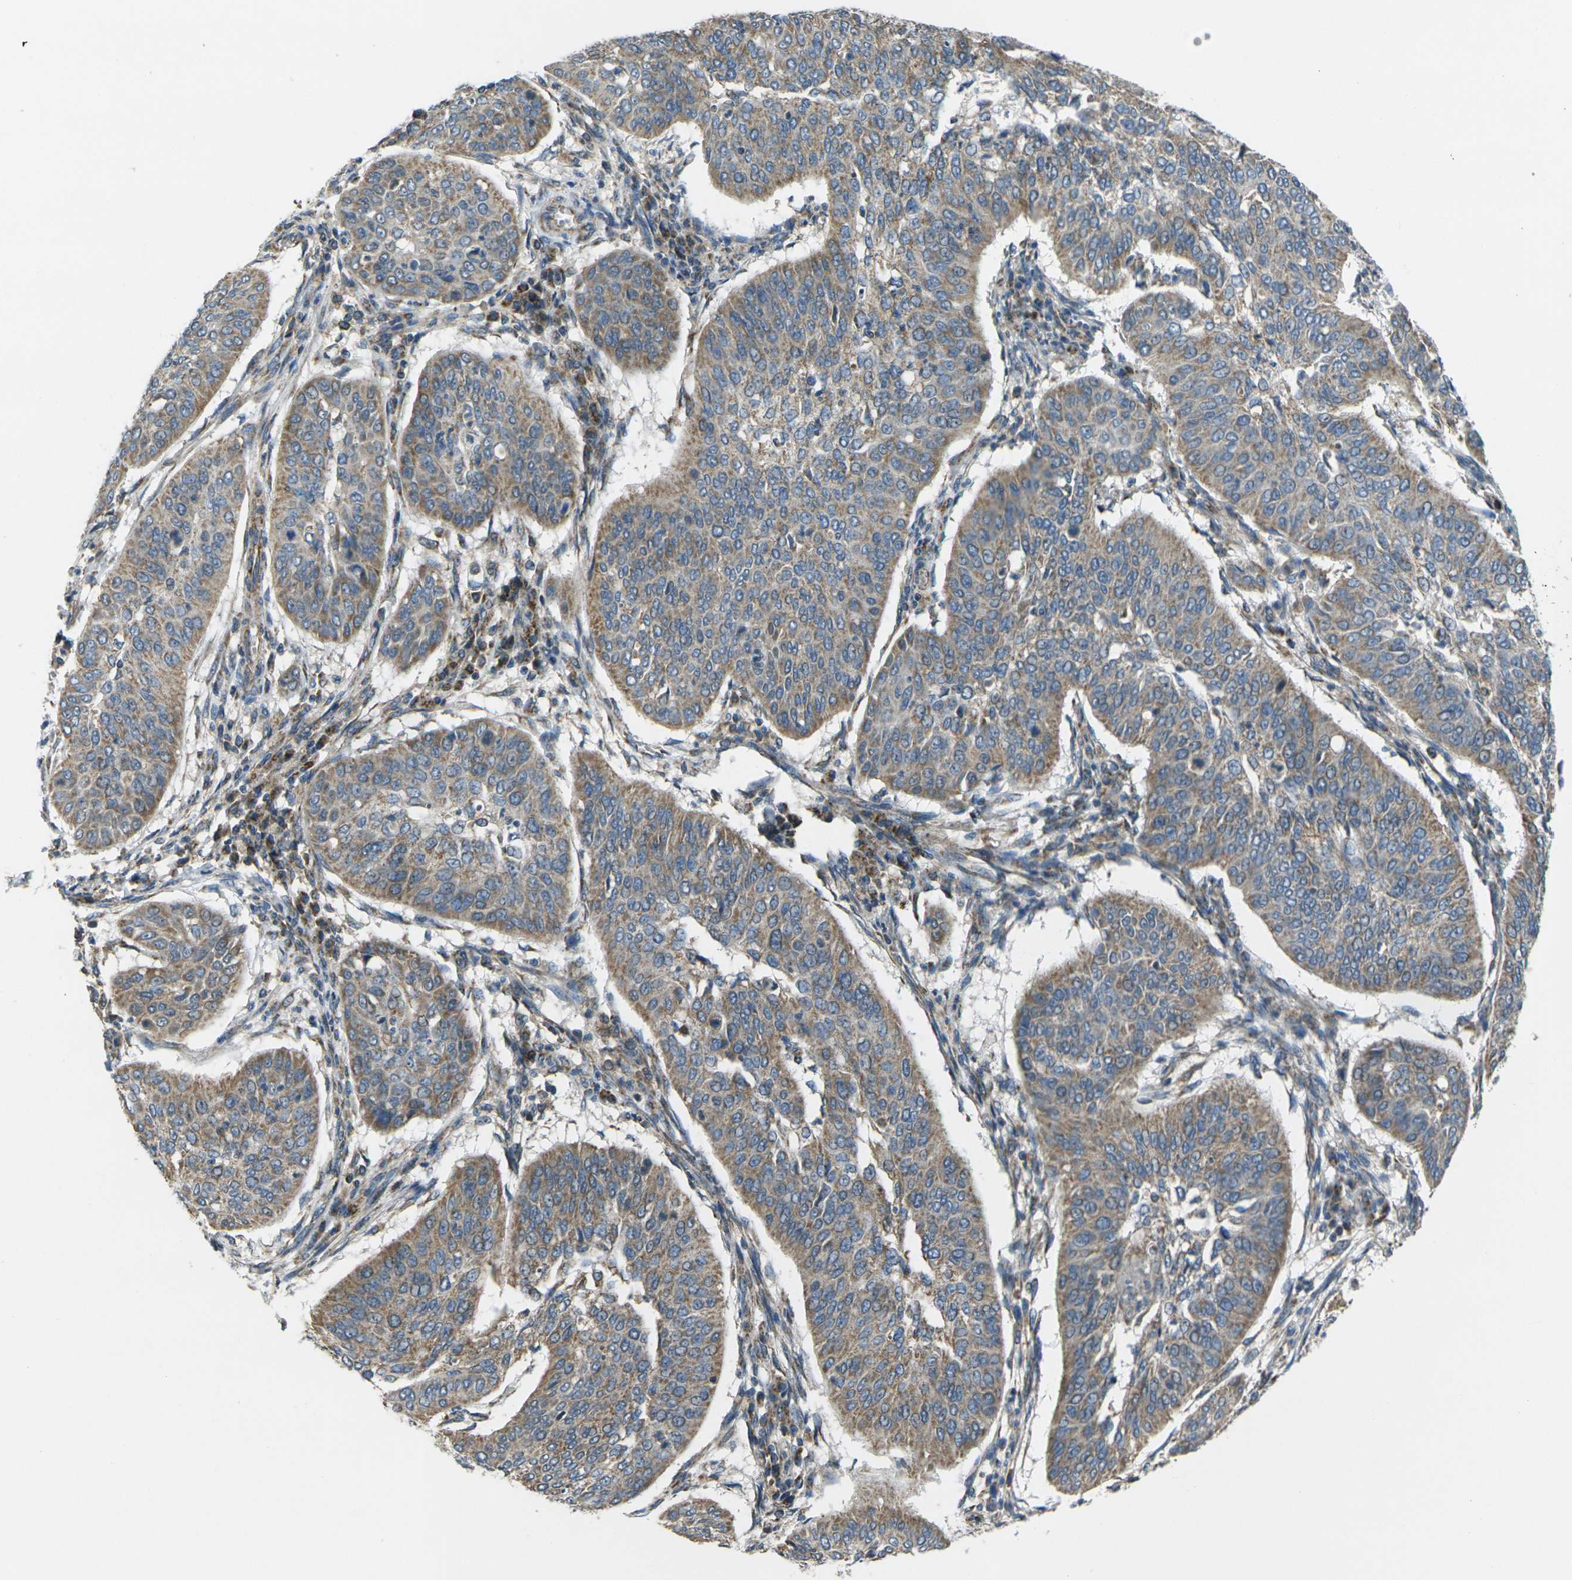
{"staining": {"intensity": "moderate", "quantity": ">75%", "location": "cytoplasmic/membranous"}, "tissue": "cervical cancer", "cell_type": "Tumor cells", "image_type": "cancer", "snomed": [{"axis": "morphology", "description": "Normal tissue, NOS"}, {"axis": "morphology", "description": "Squamous cell carcinoma, NOS"}, {"axis": "topography", "description": "Cervix"}], "caption": "A micrograph showing moderate cytoplasmic/membranous expression in about >75% of tumor cells in cervical squamous cell carcinoma, as visualized by brown immunohistochemical staining.", "gene": "TMEM120B", "patient": {"sex": "female", "age": 39}}